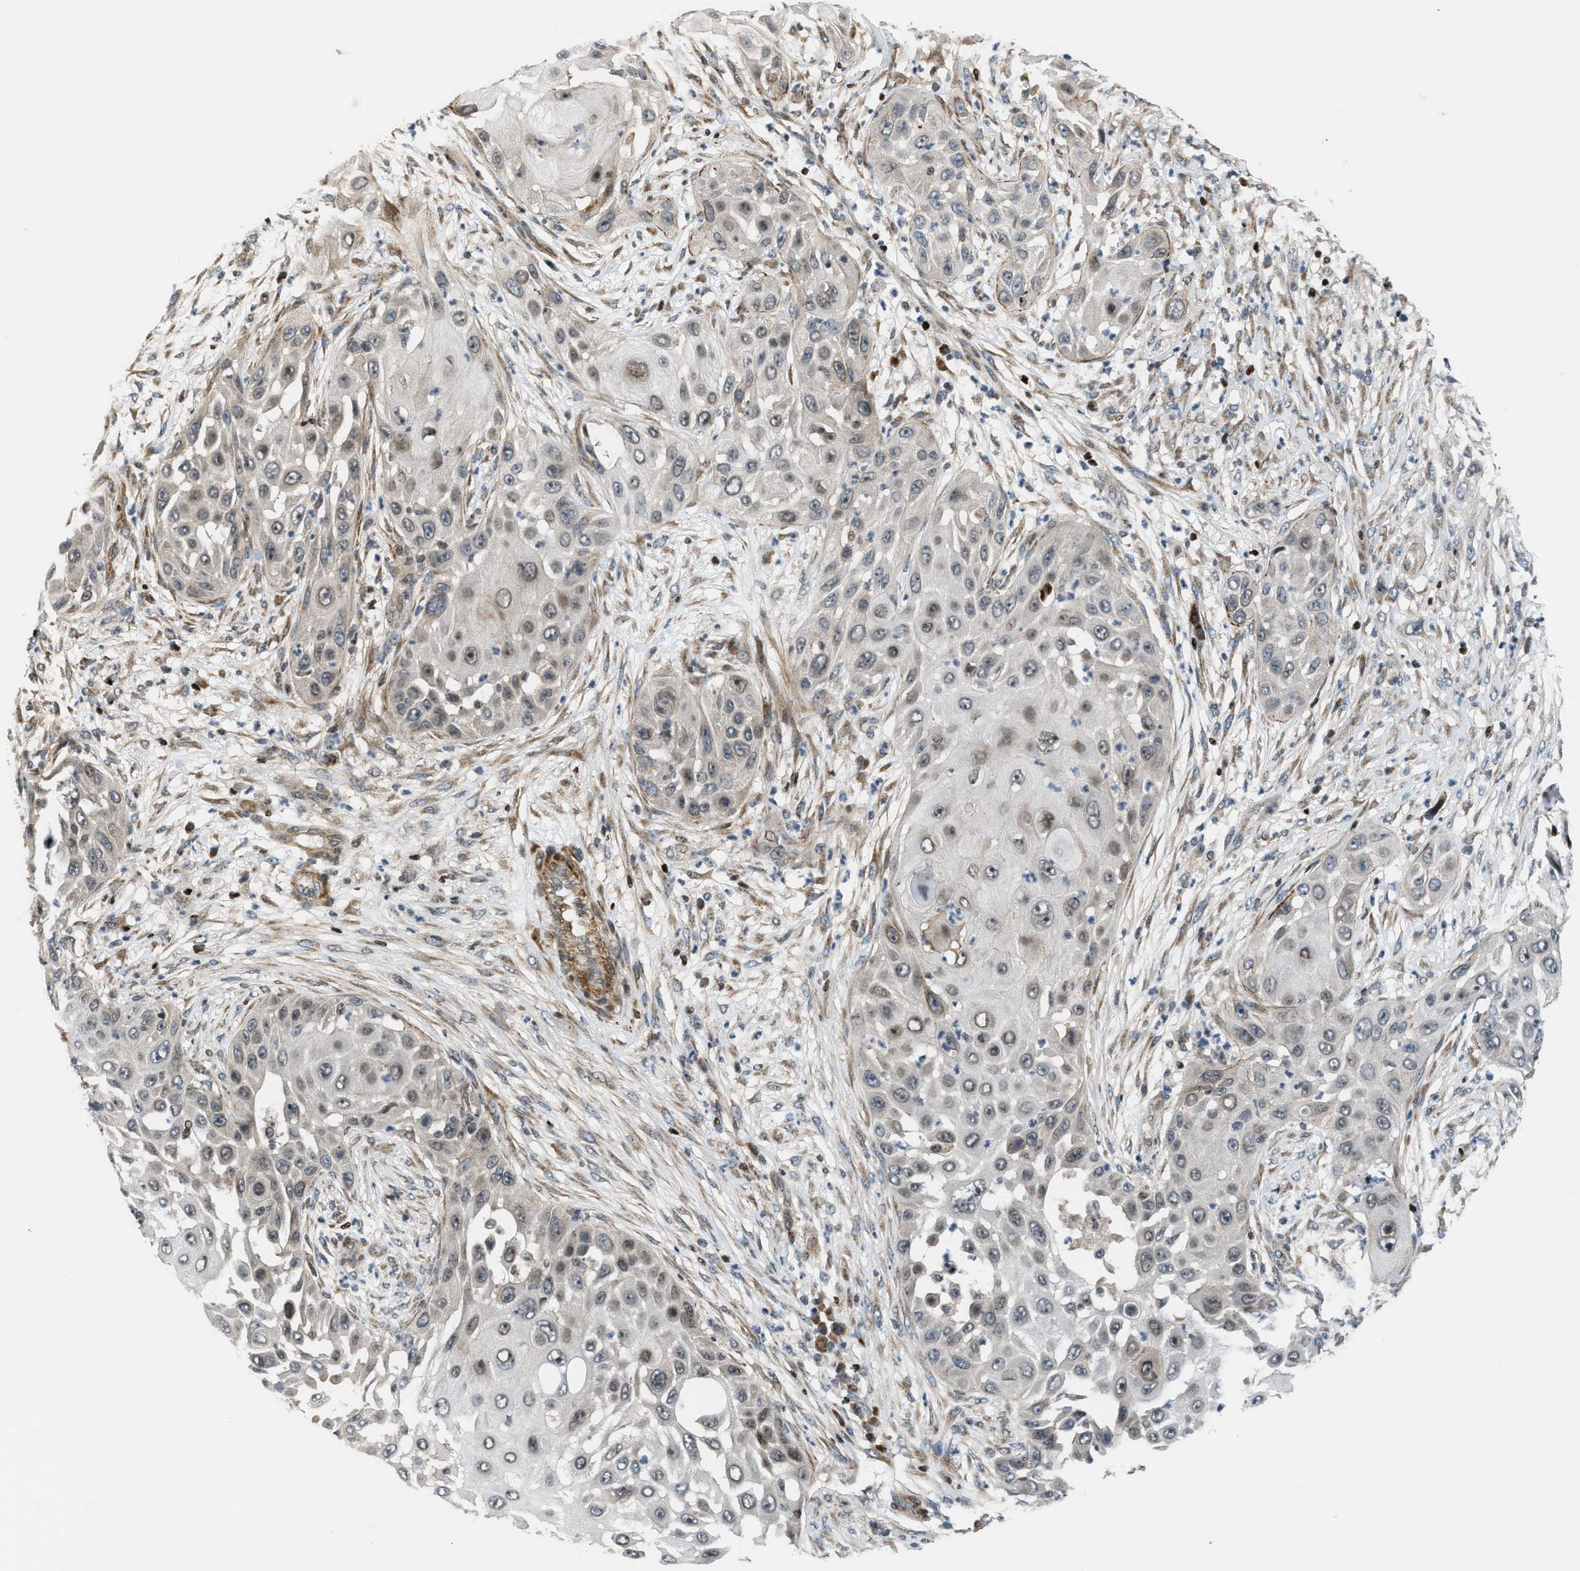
{"staining": {"intensity": "moderate", "quantity": "<25%", "location": "cytoplasmic/membranous,nuclear"}, "tissue": "skin cancer", "cell_type": "Tumor cells", "image_type": "cancer", "snomed": [{"axis": "morphology", "description": "Squamous cell carcinoma, NOS"}, {"axis": "topography", "description": "Skin"}], "caption": "A histopathology image showing moderate cytoplasmic/membranous and nuclear staining in about <25% of tumor cells in skin cancer, as visualized by brown immunohistochemical staining.", "gene": "ZNF276", "patient": {"sex": "female", "age": 44}}